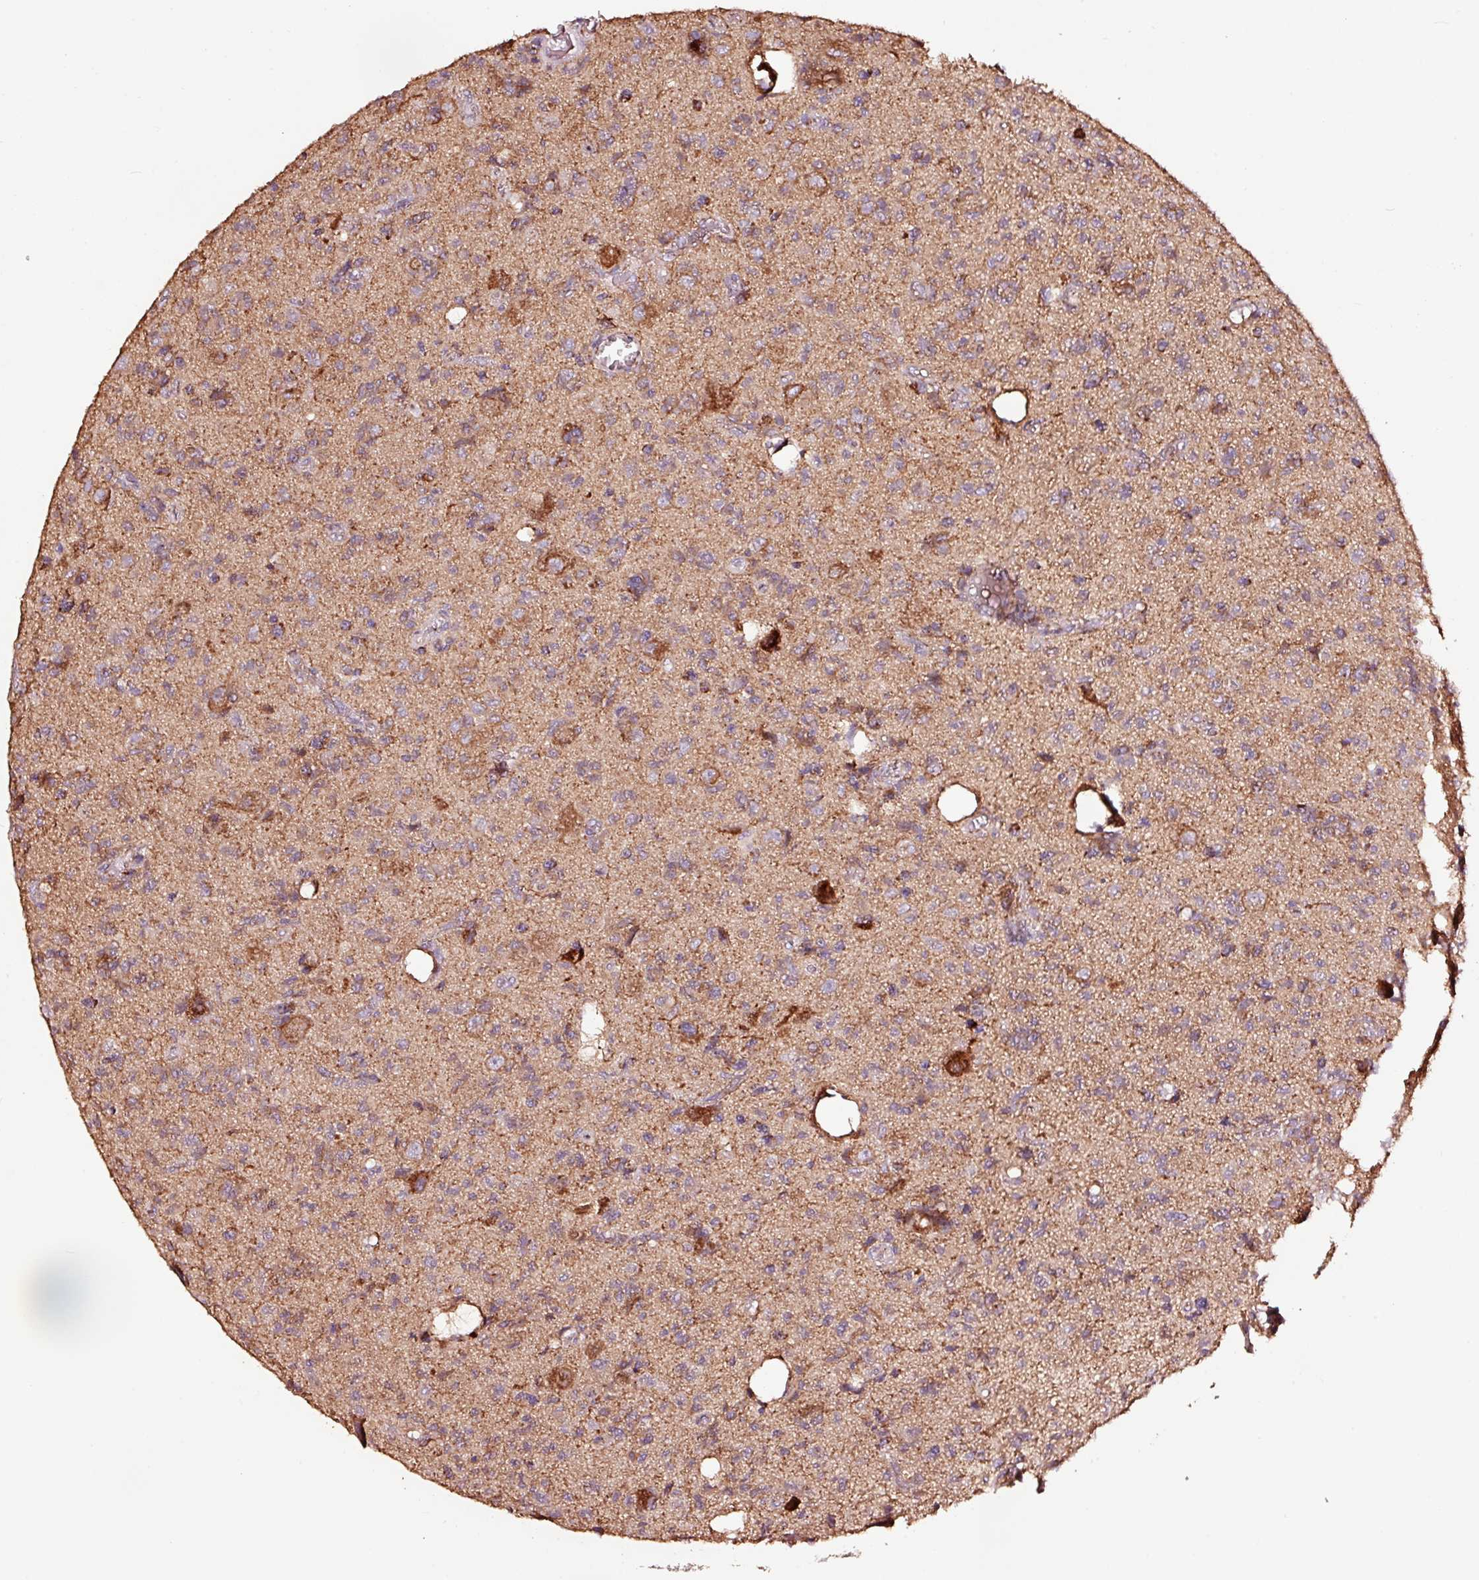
{"staining": {"intensity": "moderate", "quantity": "25%-75%", "location": "cytoplasmic/membranous"}, "tissue": "glioma", "cell_type": "Tumor cells", "image_type": "cancer", "snomed": [{"axis": "morphology", "description": "Glioma, malignant, High grade"}, {"axis": "topography", "description": "Brain"}], "caption": "A micrograph showing moderate cytoplasmic/membranous staining in about 25%-75% of tumor cells in glioma, as visualized by brown immunohistochemical staining.", "gene": "TPM1", "patient": {"sex": "male", "age": 76}}